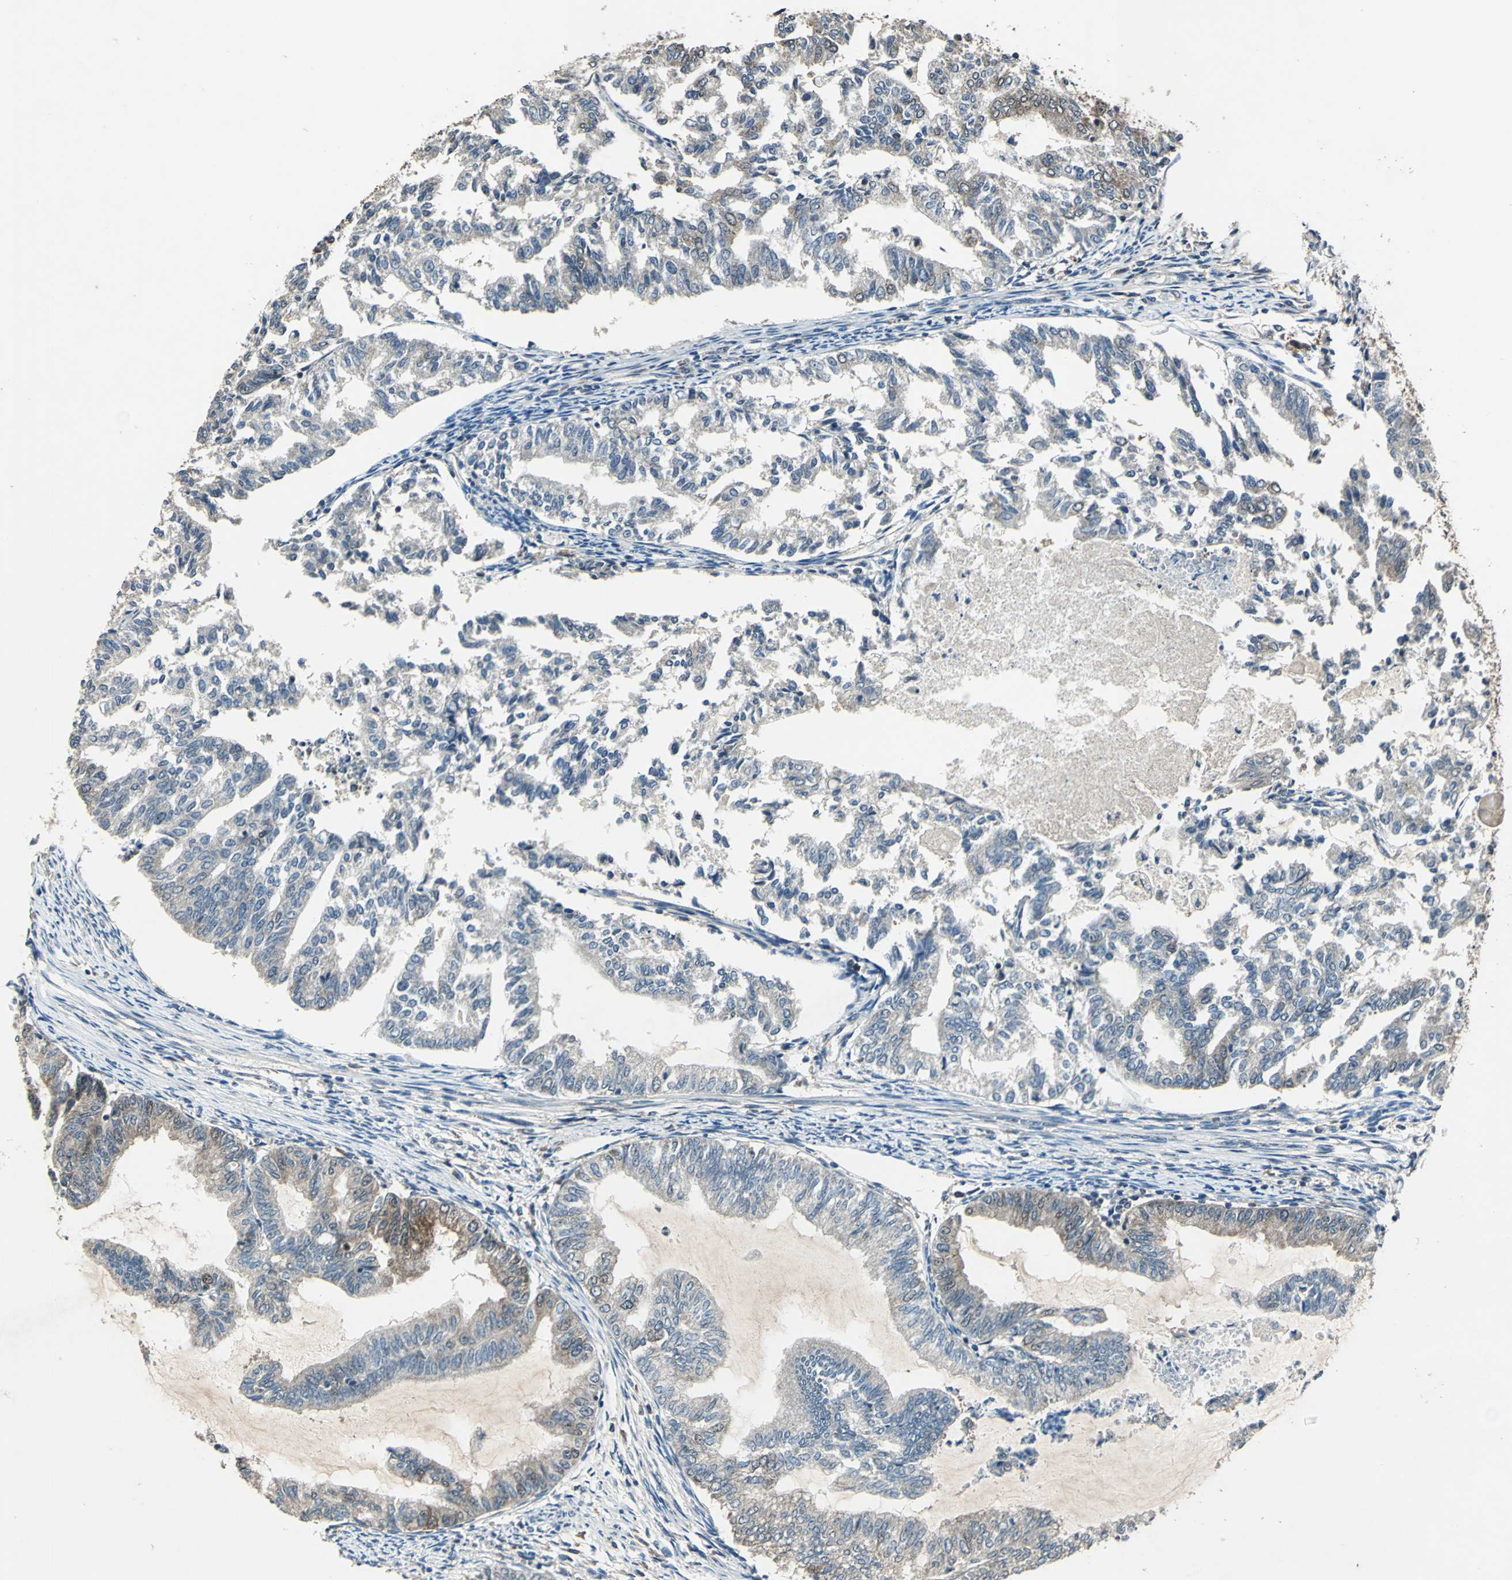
{"staining": {"intensity": "moderate", "quantity": "<25%", "location": "cytoplasmic/membranous"}, "tissue": "endometrial cancer", "cell_type": "Tumor cells", "image_type": "cancer", "snomed": [{"axis": "morphology", "description": "Adenocarcinoma, NOS"}, {"axis": "topography", "description": "Endometrium"}], "caption": "This is an image of immunohistochemistry (IHC) staining of endometrial cancer (adenocarcinoma), which shows moderate expression in the cytoplasmic/membranous of tumor cells.", "gene": "AHSA1", "patient": {"sex": "female", "age": 79}}